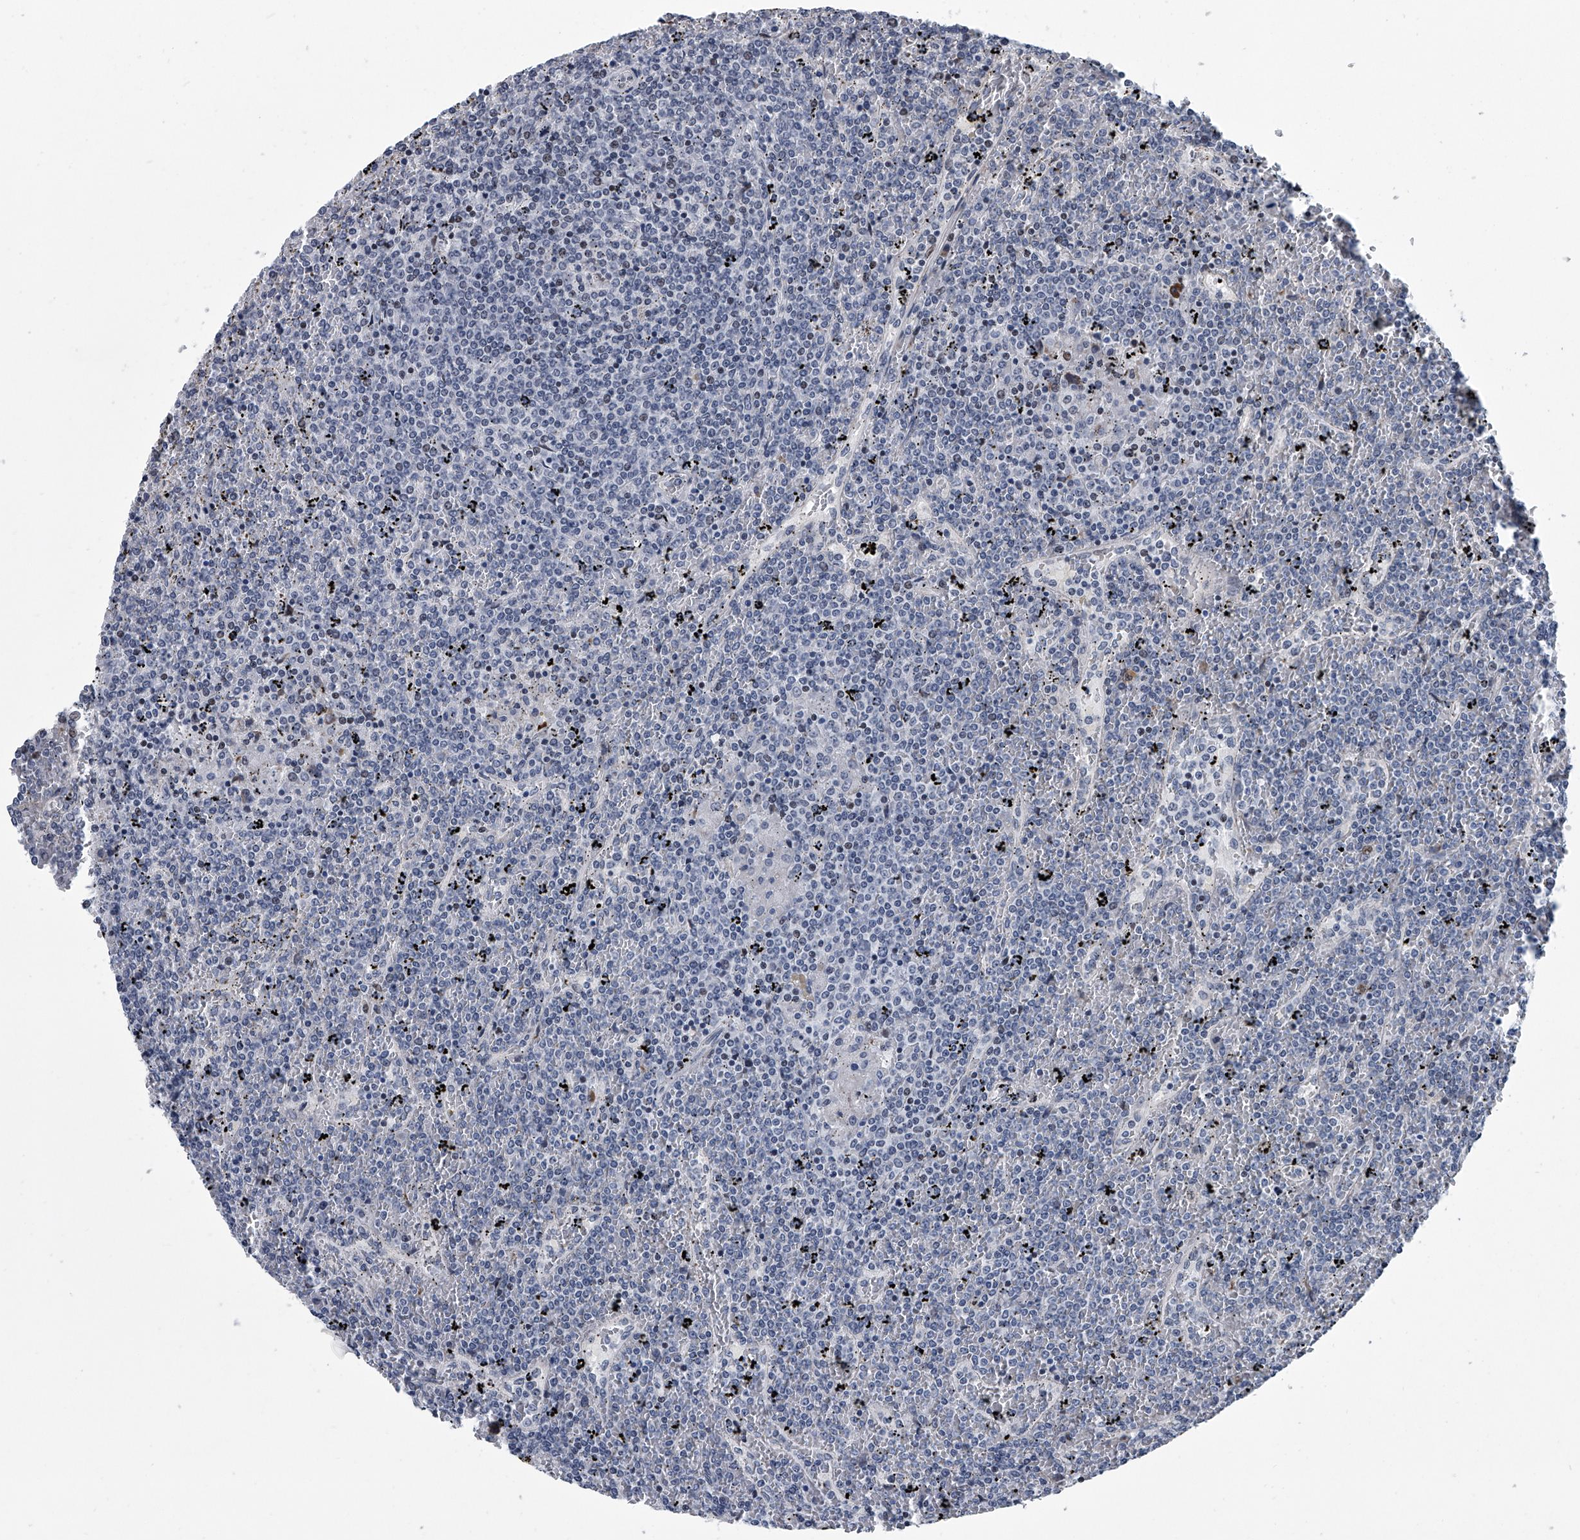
{"staining": {"intensity": "negative", "quantity": "none", "location": "none"}, "tissue": "lymphoma", "cell_type": "Tumor cells", "image_type": "cancer", "snomed": [{"axis": "morphology", "description": "Malignant lymphoma, non-Hodgkin's type, Low grade"}, {"axis": "topography", "description": "Spleen"}], "caption": "IHC micrograph of human lymphoma stained for a protein (brown), which demonstrates no expression in tumor cells. (DAB immunohistochemistry (IHC) with hematoxylin counter stain).", "gene": "PPP2R5D", "patient": {"sex": "female", "age": 19}}